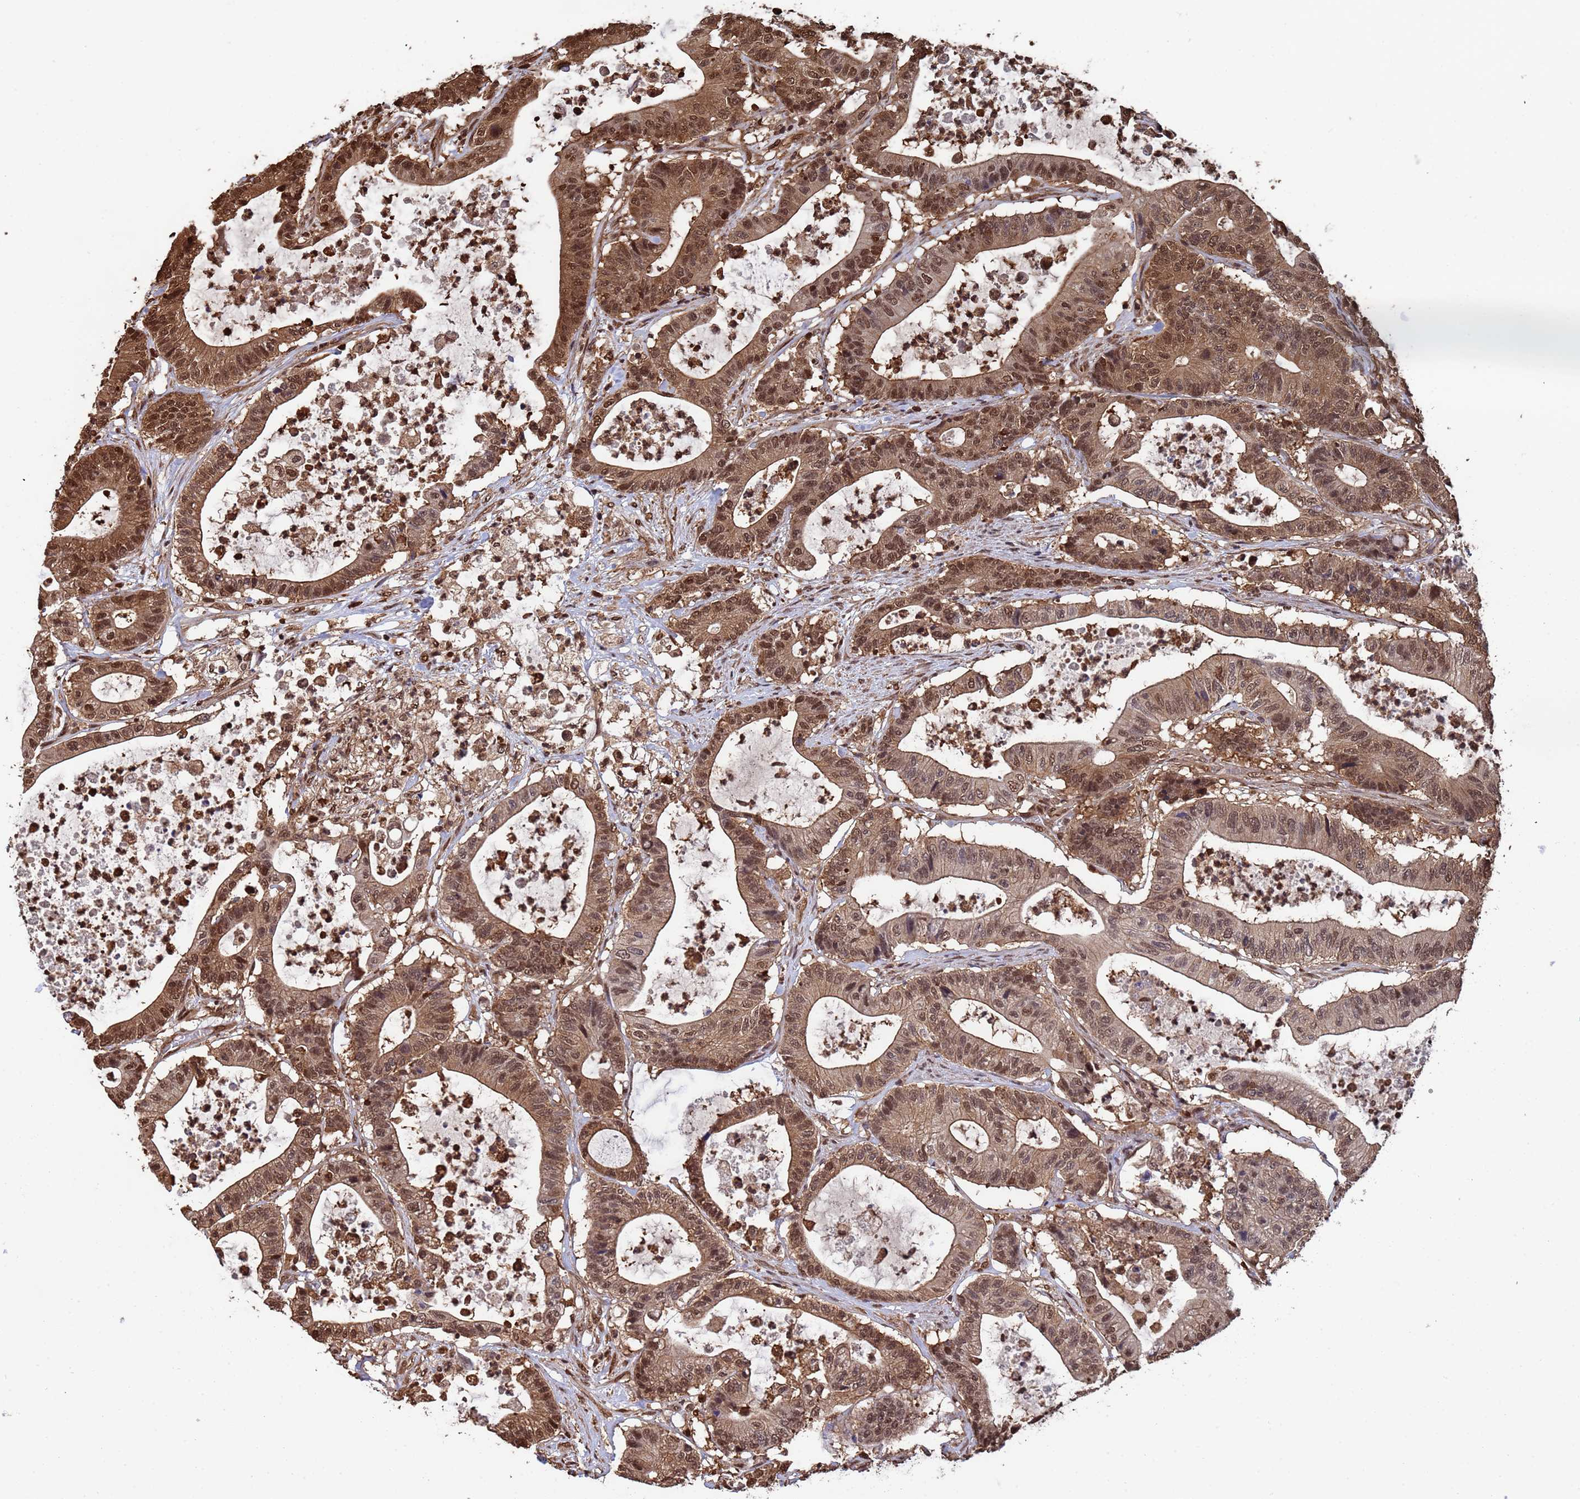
{"staining": {"intensity": "moderate", "quantity": ">75%", "location": "cytoplasmic/membranous,nuclear"}, "tissue": "colorectal cancer", "cell_type": "Tumor cells", "image_type": "cancer", "snomed": [{"axis": "morphology", "description": "Adenocarcinoma, NOS"}, {"axis": "topography", "description": "Colon"}], "caption": "Protein staining of colorectal adenocarcinoma tissue reveals moderate cytoplasmic/membranous and nuclear staining in approximately >75% of tumor cells.", "gene": "SUMO4", "patient": {"sex": "female", "age": 84}}